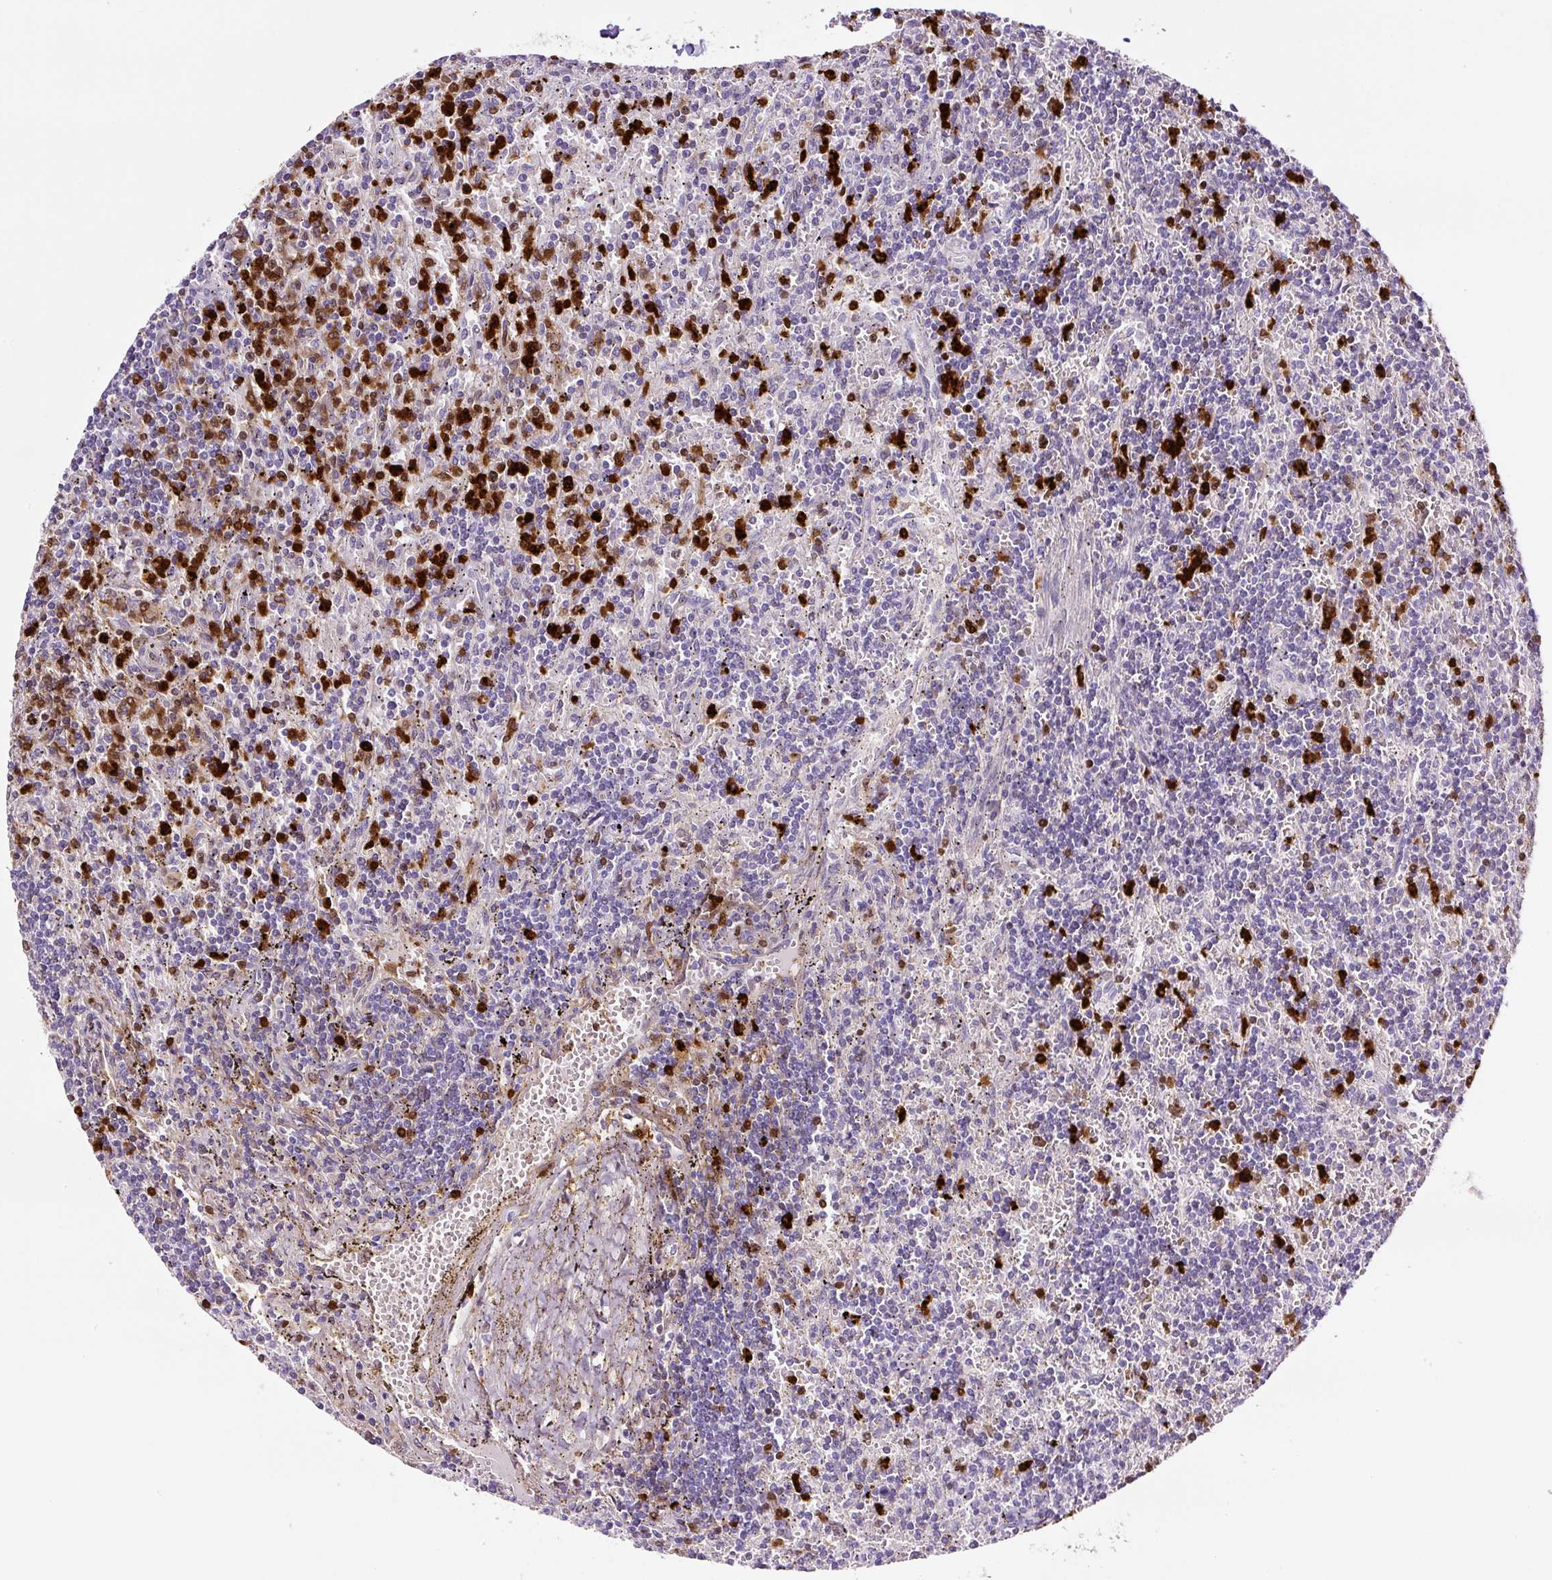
{"staining": {"intensity": "negative", "quantity": "none", "location": "none"}, "tissue": "lymphoma", "cell_type": "Tumor cells", "image_type": "cancer", "snomed": [{"axis": "morphology", "description": "Malignant lymphoma, non-Hodgkin's type, Low grade"}, {"axis": "topography", "description": "Spleen"}], "caption": "There is no significant expression in tumor cells of malignant lymphoma, non-Hodgkin's type (low-grade).", "gene": "ANXA1", "patient": {"sex": "male", "age": 76}}